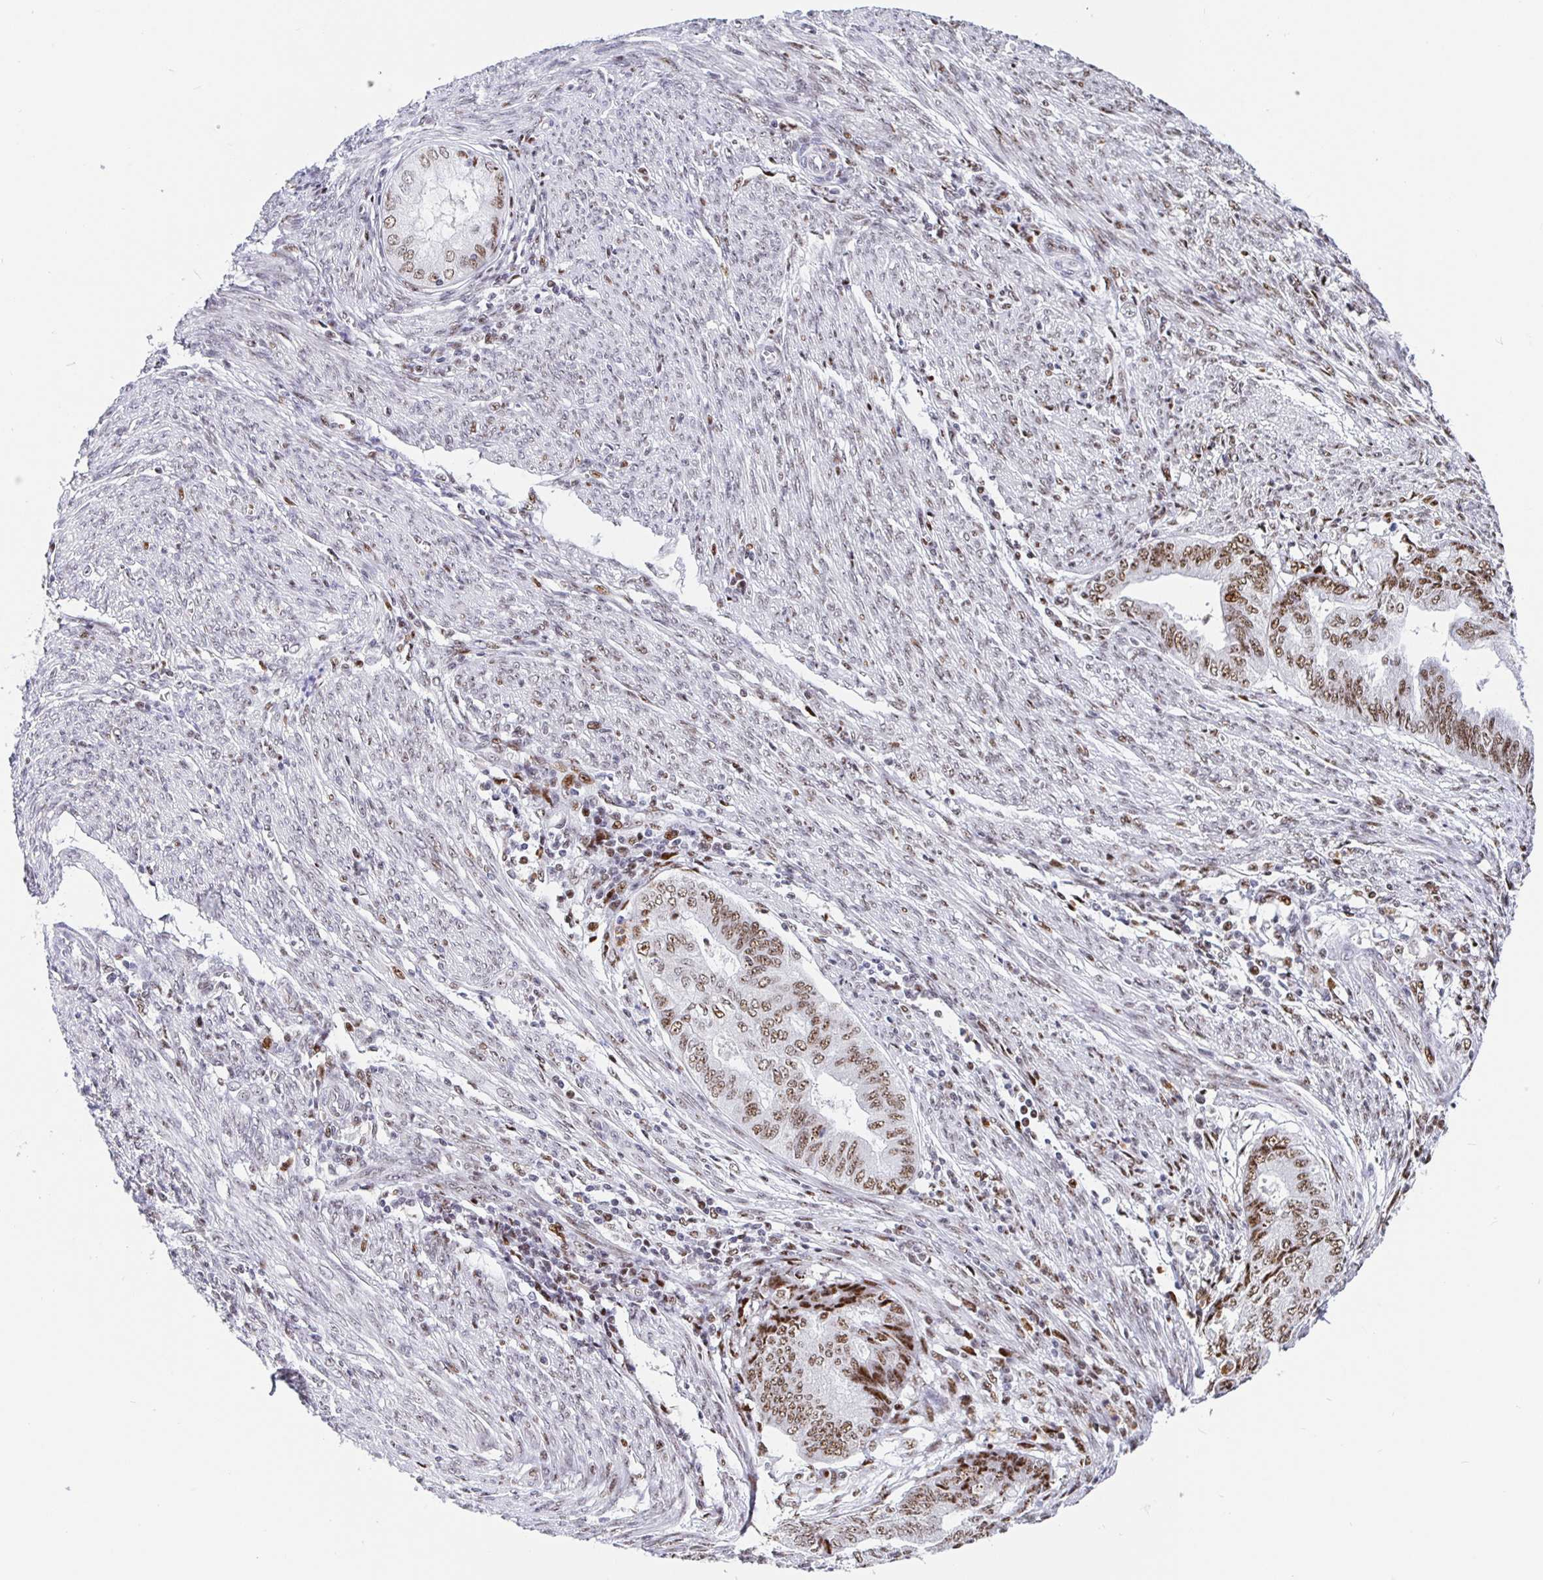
{"staining": {"intensity": "moderate", "quantity": ">75%", "location": "nuclear"}, "tissue": "endometrial cancer", "cell_type": "Tumor cells", "image_type": "cancer", "snomed": [{"axis": "morphology", "description": "Adenocarcinoma, NOS"}, {"axis": "topography", "description": "Endometrium"}], "caption": "Immunohistochemistry of human endometrial cancer displays medium levels of moderate nuclear positivity in approximately >75% of tumor cells.", "gene": "SETD5", "patient": {"sex": "female", "age": 79}}